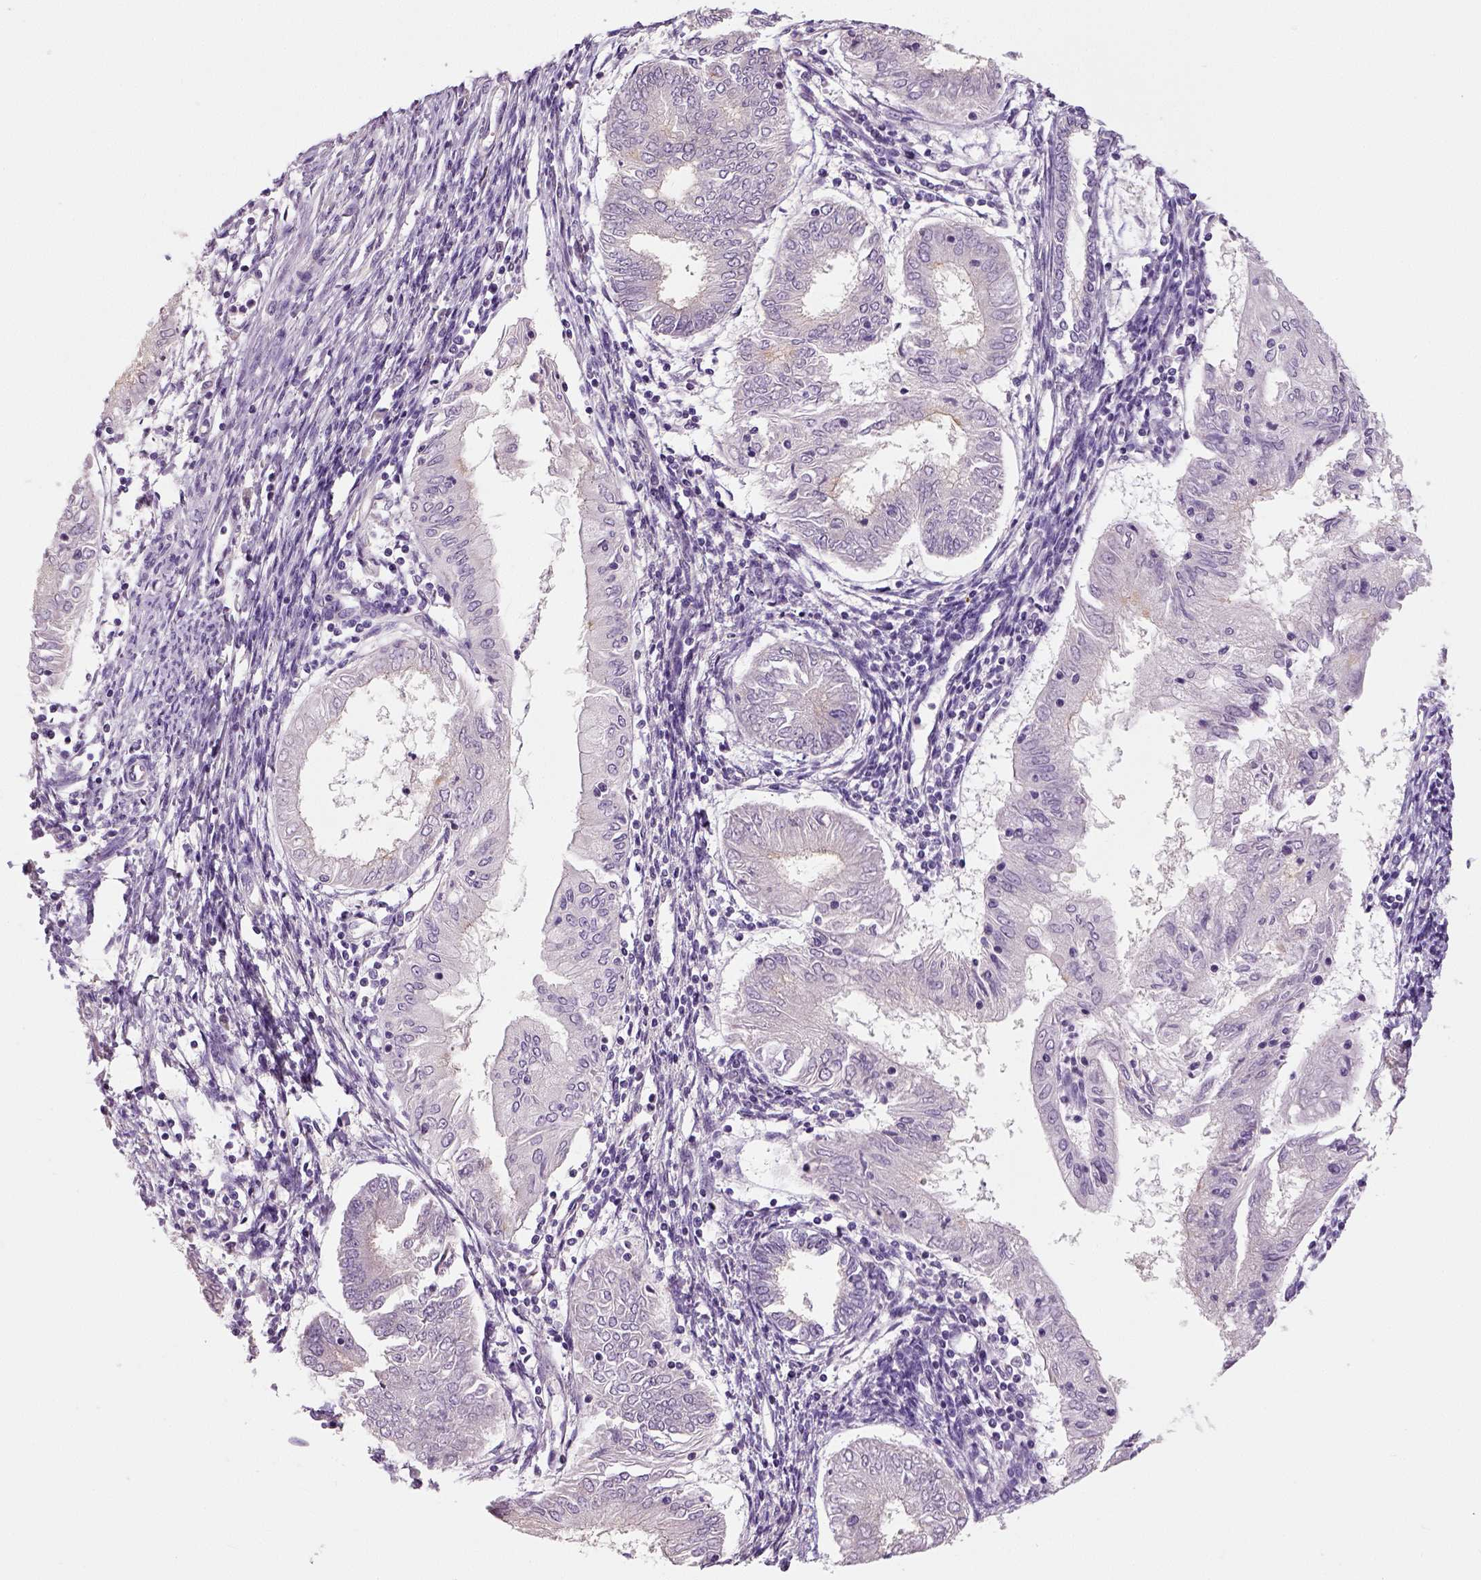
{"staining": {"intensity": "negative", "quantity": "none", "location": "none"}, "tissue": "endometrial cancer", "cell_type": "Tumor cells", "image_type": "cancer", "snomed": [{"axis": "morphology", "description": "Adenocarcinoma, NOS"}, {"axis": "topography", "description": "Endometrium"}], "caption": "Human endometrial adenocarcinoma stained for a protein using immunohistochemistry (IHC) displays no expression in tumor cells.", "gene": "NECAB1", "patient": {"sex": "female", "age": 68}}